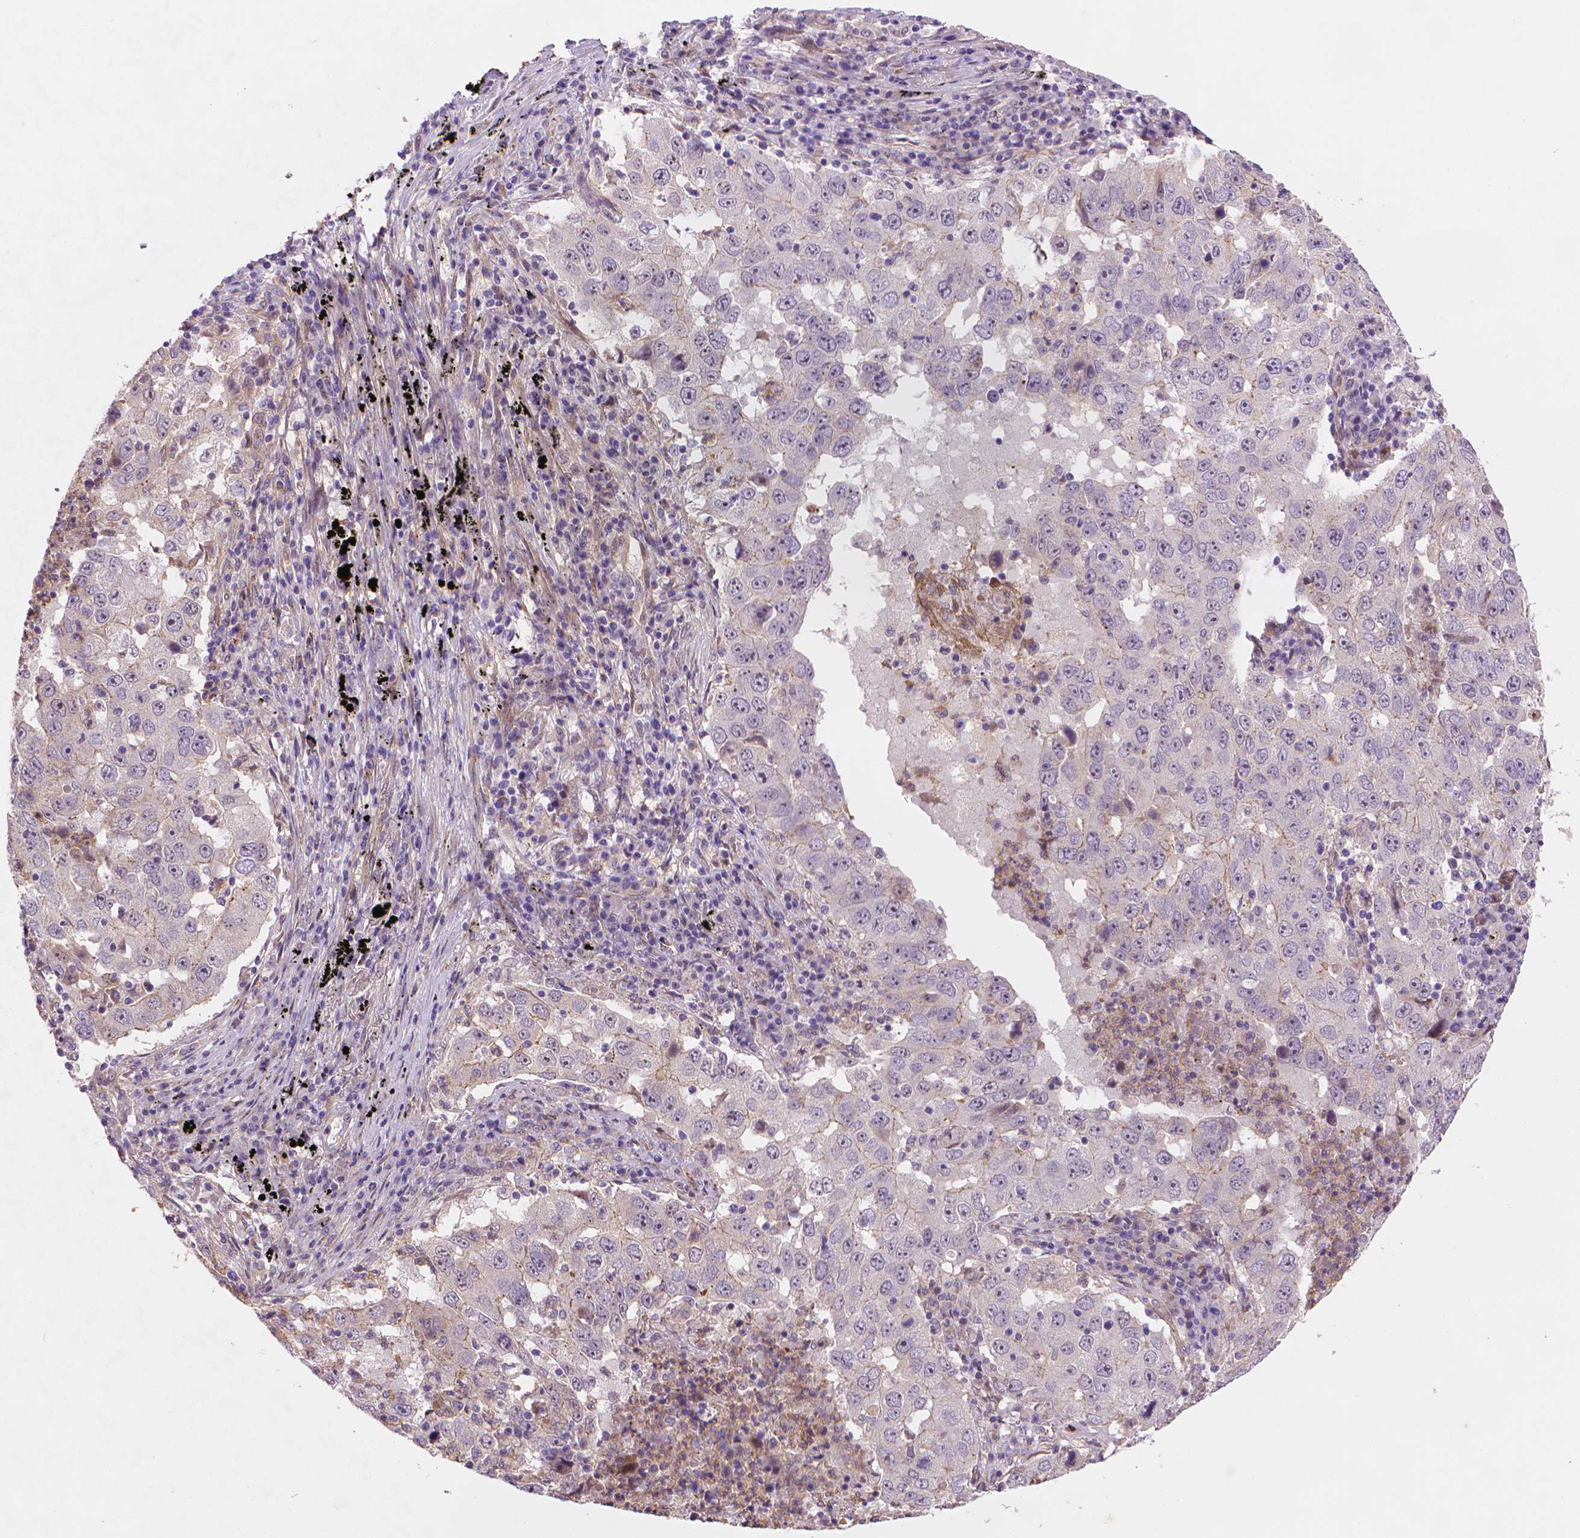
{"staining": {"intensity": "weak", "quantity": "<25%", "location": "nuclear"}, "tissue": "lung cancer", "cell_type": "Tumor cells", "image_type": "cancer", "snomed": [{"axis": "morphology", "description": "Adenocarcinoma, NOS"}, {"axis": "topography", "description": "Lung"}], "caption": "Tumor cells show no significant protein staining in lung adenocarcinoma.", "gene": "AMMECR1", "patient": {"sex": "male", "age": 73}}